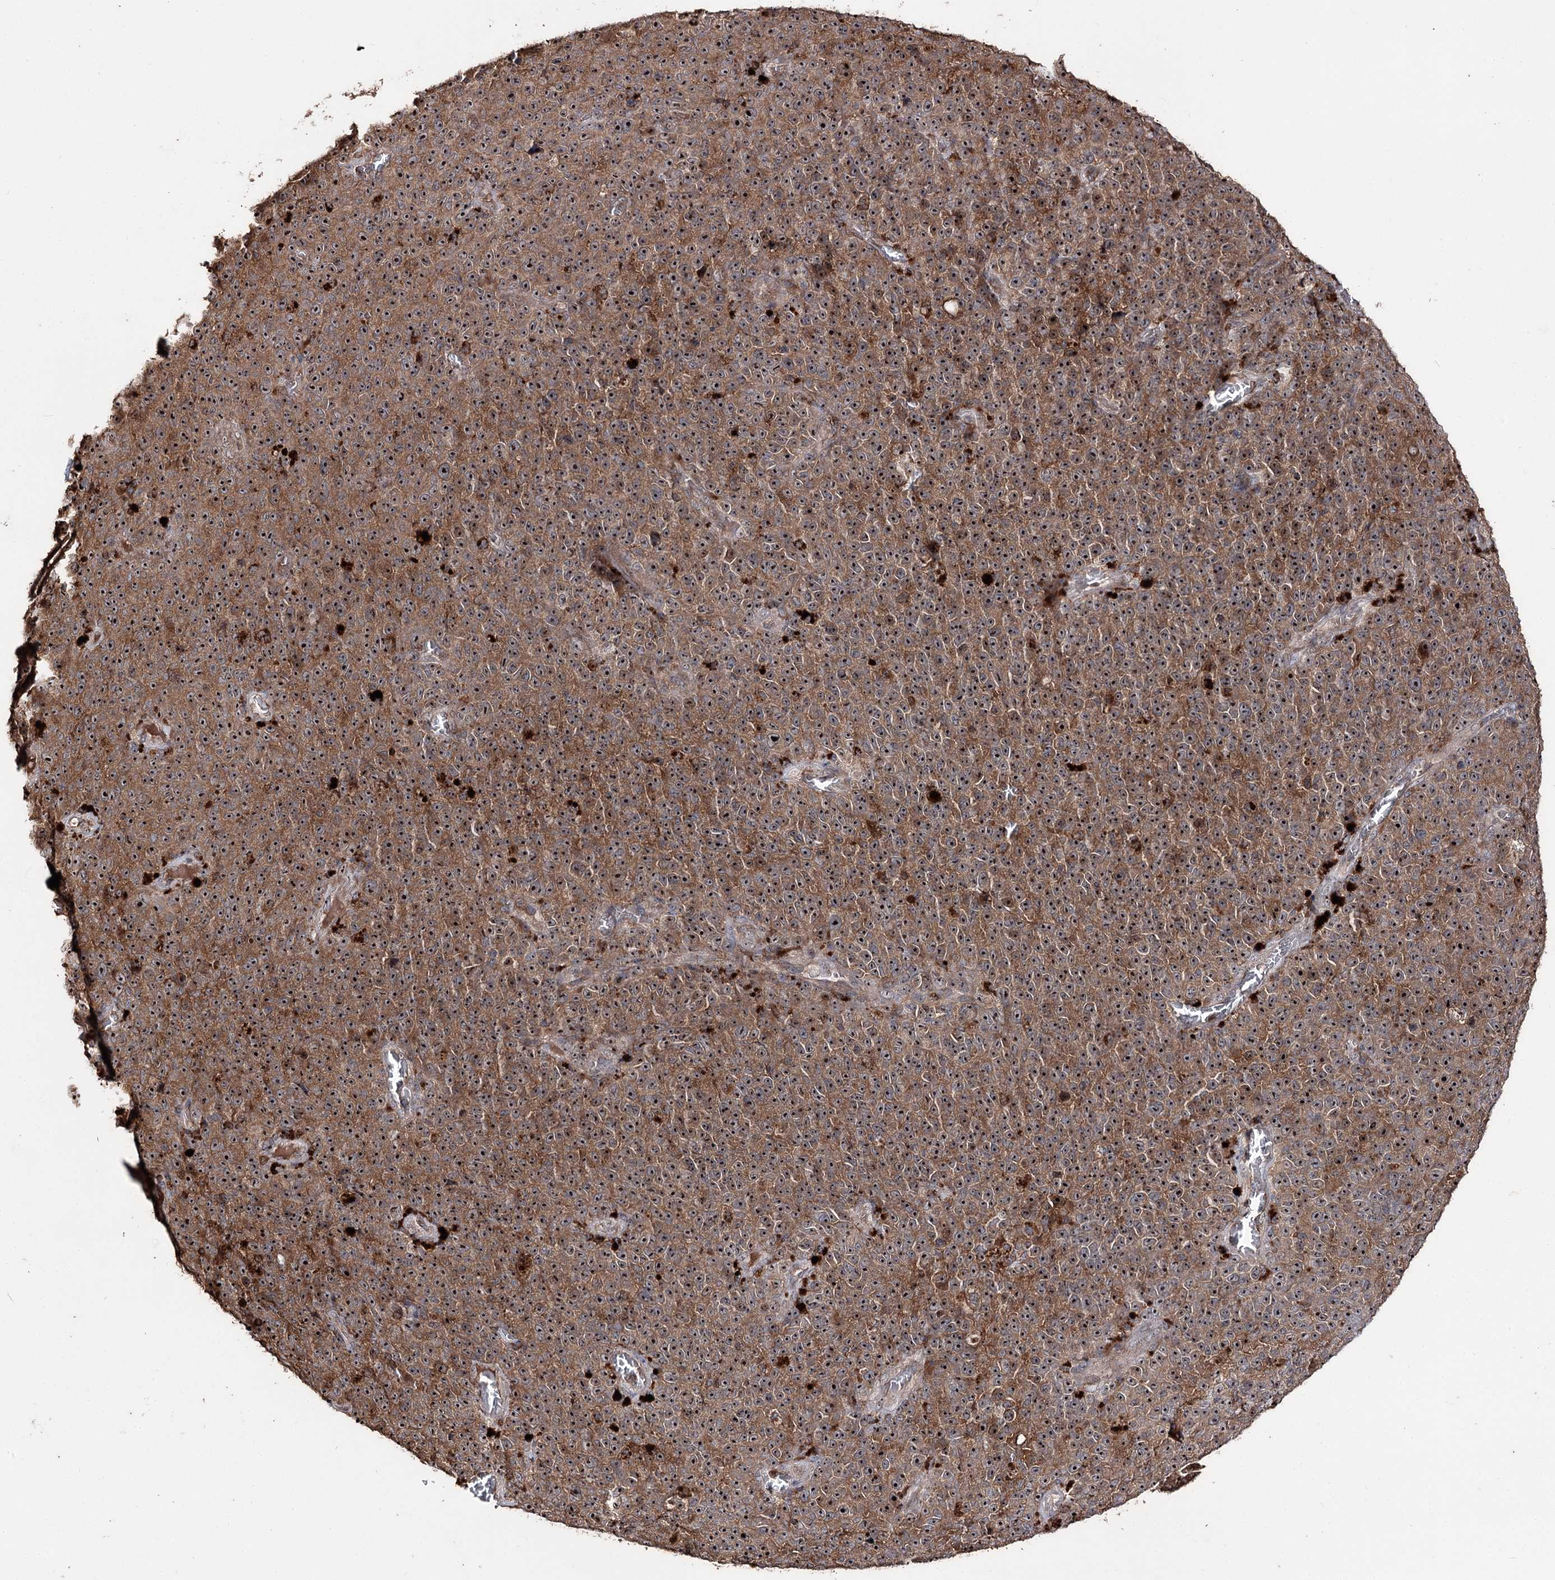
{"staining": {"intensity": "moderate", "quantity": ">75%", "location": "cytoplasmic/membranous,nuclear"}, "tissue": "melanoma", "cell_type": "Tumor cells", "image_type": "cancer", "snomed": [{"axis": "morphology", "description": "Malignant melanoma, NOS"}, {"axis": "topography", "description": "Skin"}], "caption": "Immunohistochemistry staining of malignant melanoma, which exhibits medium levels of moderate cytoplasmic/membranous and nuclear positivity in about >75% of tumor cells indicating moderate cytoplasmic/membranous and nuclear protein expression. The staining was performed using DAB (3,3'-diaminobenzidine) (brown) for protein detection and nuclei were counterstained in hematoxylin (blue).", "gene": "FAM53B", "patient": {"sex": "female", "age": 82}}